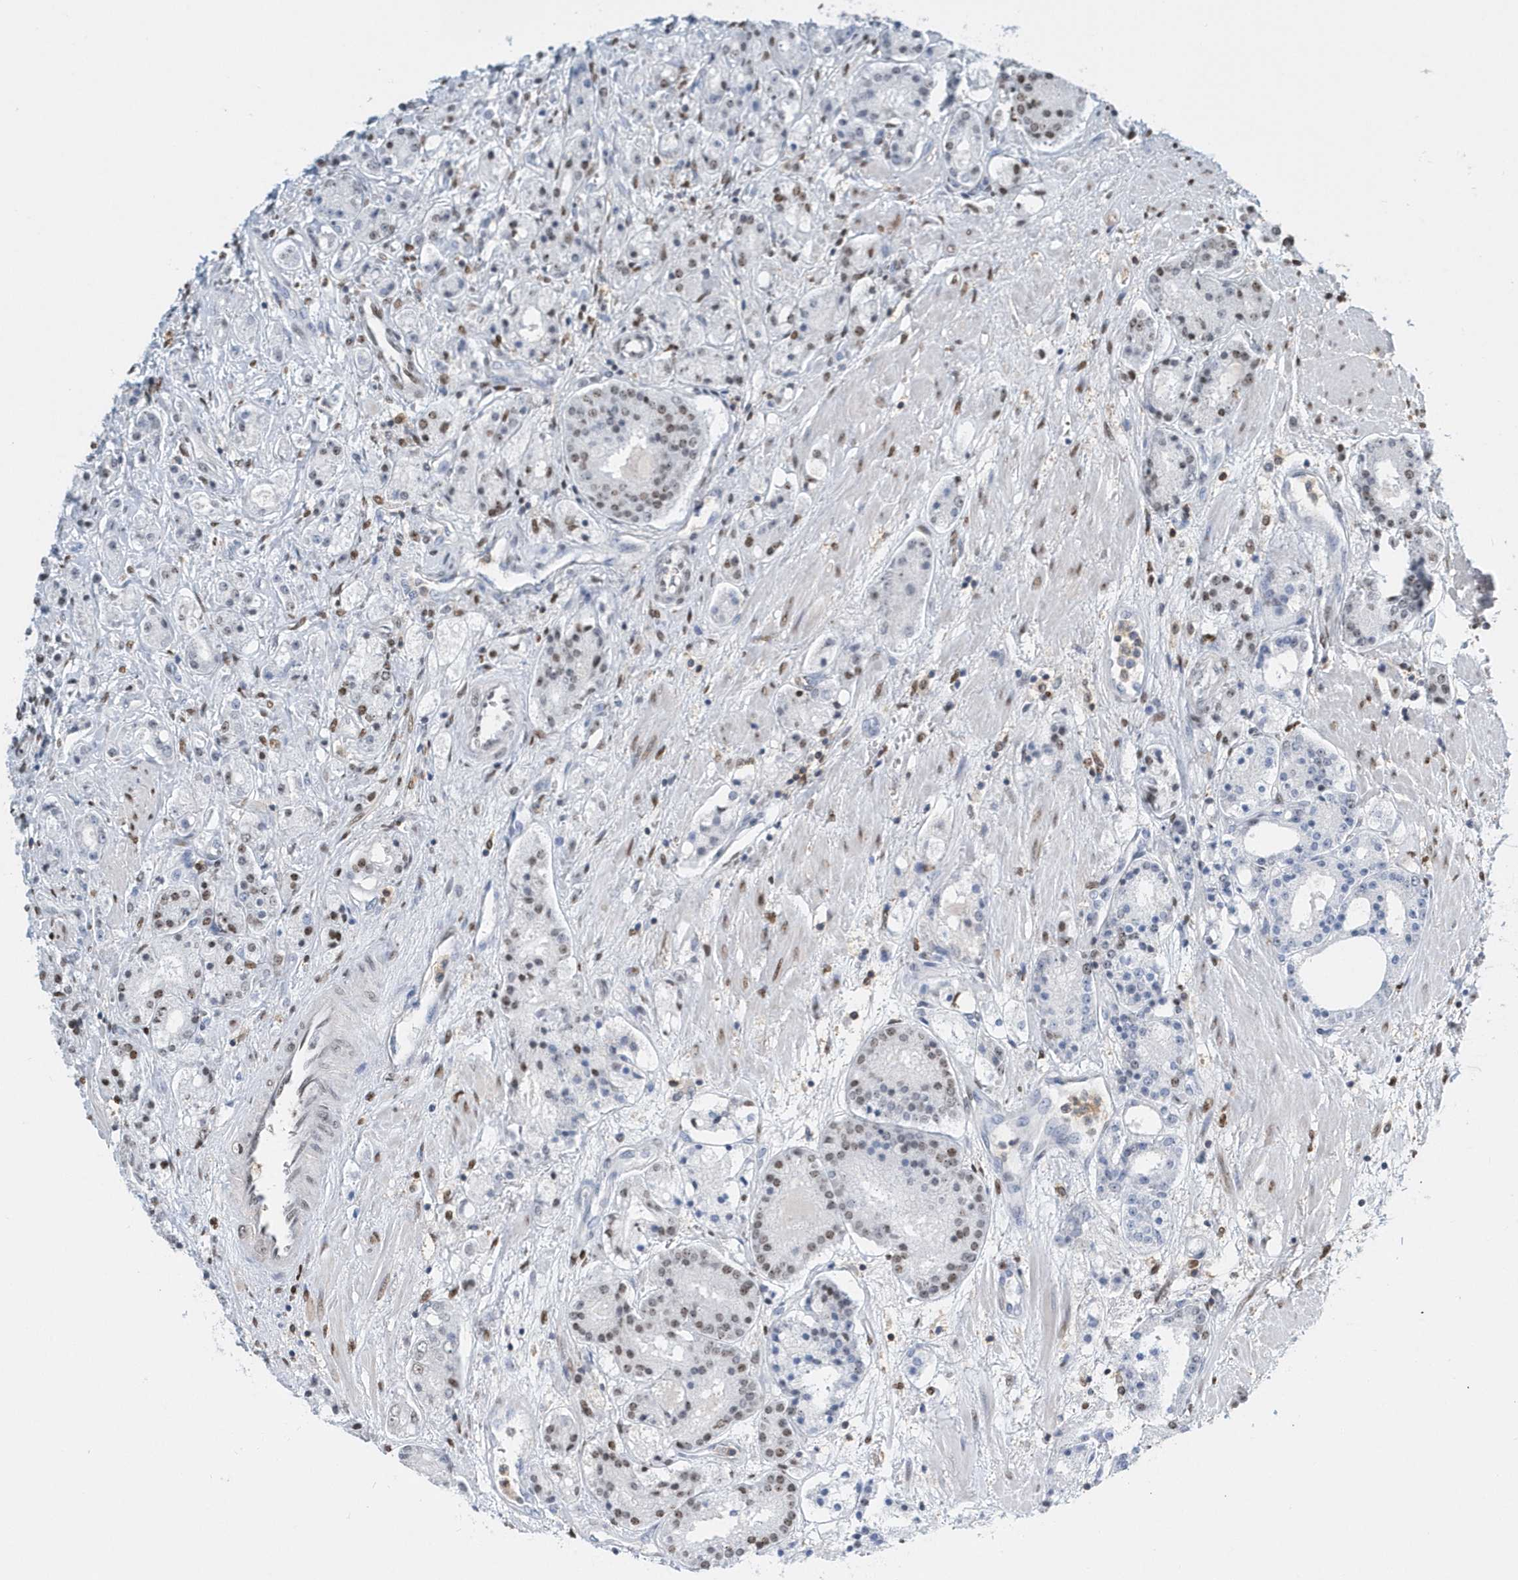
{"staining": {"intensity": "weak", "quantity": "<25%", "location": "nuclear"}, "tissue": "prostate cancer", "cell_type": "Tumor cells", "image_type": "cancer", "snomed": [{"axis": "morphology", "description": "Adenocarcinoma, High grade"}, {"axis": "topography", "description": "Prostate"}], "caption": "This histopathology image is of prostate cancer (high-grade adenocarcinoma) stained with immunohistochemistry to label a protein in brown with the nuclei are counter-stained blue. There is no expression in tumor cells.", "gene": "MACROH2A2", "patient": {"sex": "male", "age": 60}}